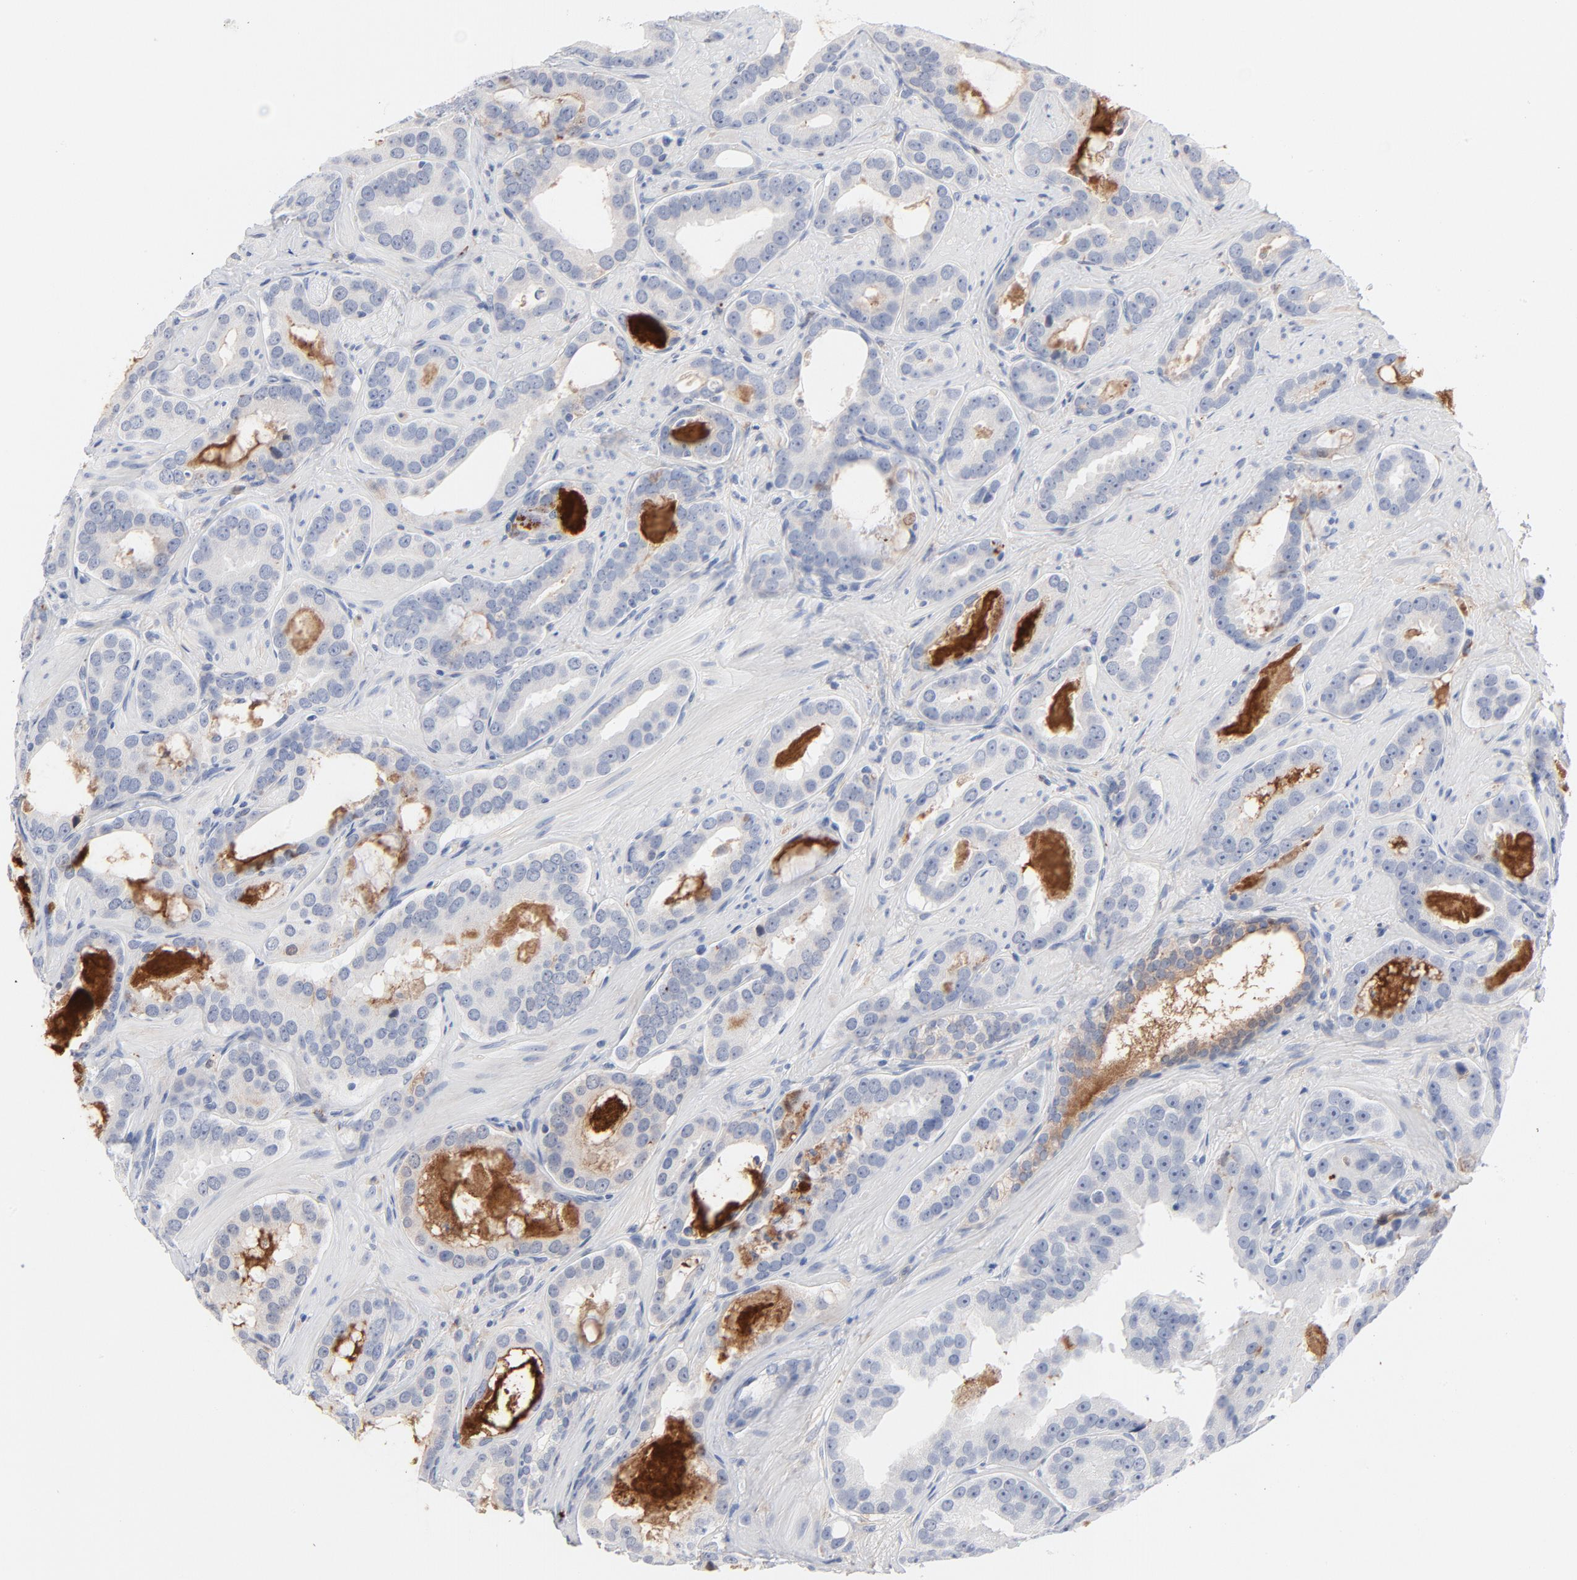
{"staining": {"intensity": "negative", "quantity": "none", "location": "none"}, "tissue": "prostate cancer", "cell_type": "Tumor cells", "image_type": "cancer", "snomed": [{"axis": "morphology", "description": "Adenocarcinoma, Low grade"}, {"axis": "topography", "description": "Prostate"}], "caption": "Immunohistochemistry histopathology image of neoplastic tissue: prostate low-grade adenocarcinoma stained with DAB shows no significant protein expression in tumor cells.", "gene": "SERPINA4", "patient": {"sex": "male", "age": 59}}